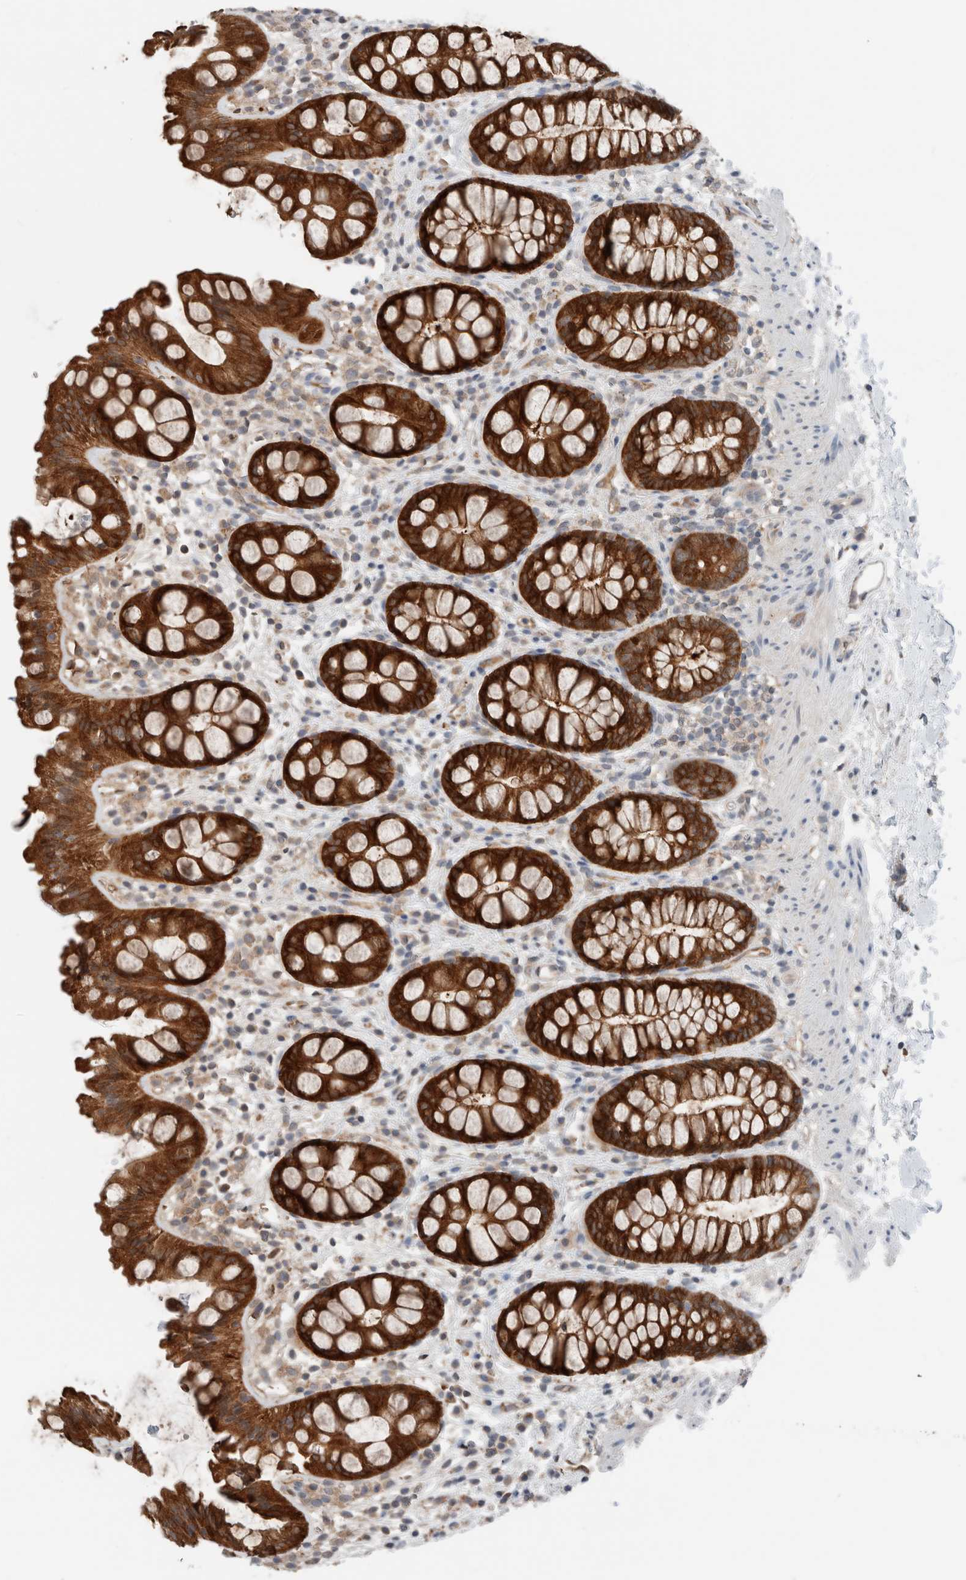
{"staining": {"intensity": "strong", "quantity": ">75%", "location": "cytoplasmic/membranous"}, "tissue": "rectum", "cell_type": "Glandular cells", "image_type": "normal", "snomed": [{"axis": "morphology", "description": "Normal tissue, NOS"}, {"axis": "topography", "description": "Rectum"}], "caption": "Immunohistochemistry of benign rectum shows high levels of strong cytoplasmic/membranous positivity in about >75% of glandular cells. The staining is performed using DAB (3,3'-diaminobenzidine) brown chromogen to label protein expression. The nuclei are counter-stained blue using hematoxylin.", "gene": "XPNPEP1", "patient": {"sex": "female", "age": 65}}